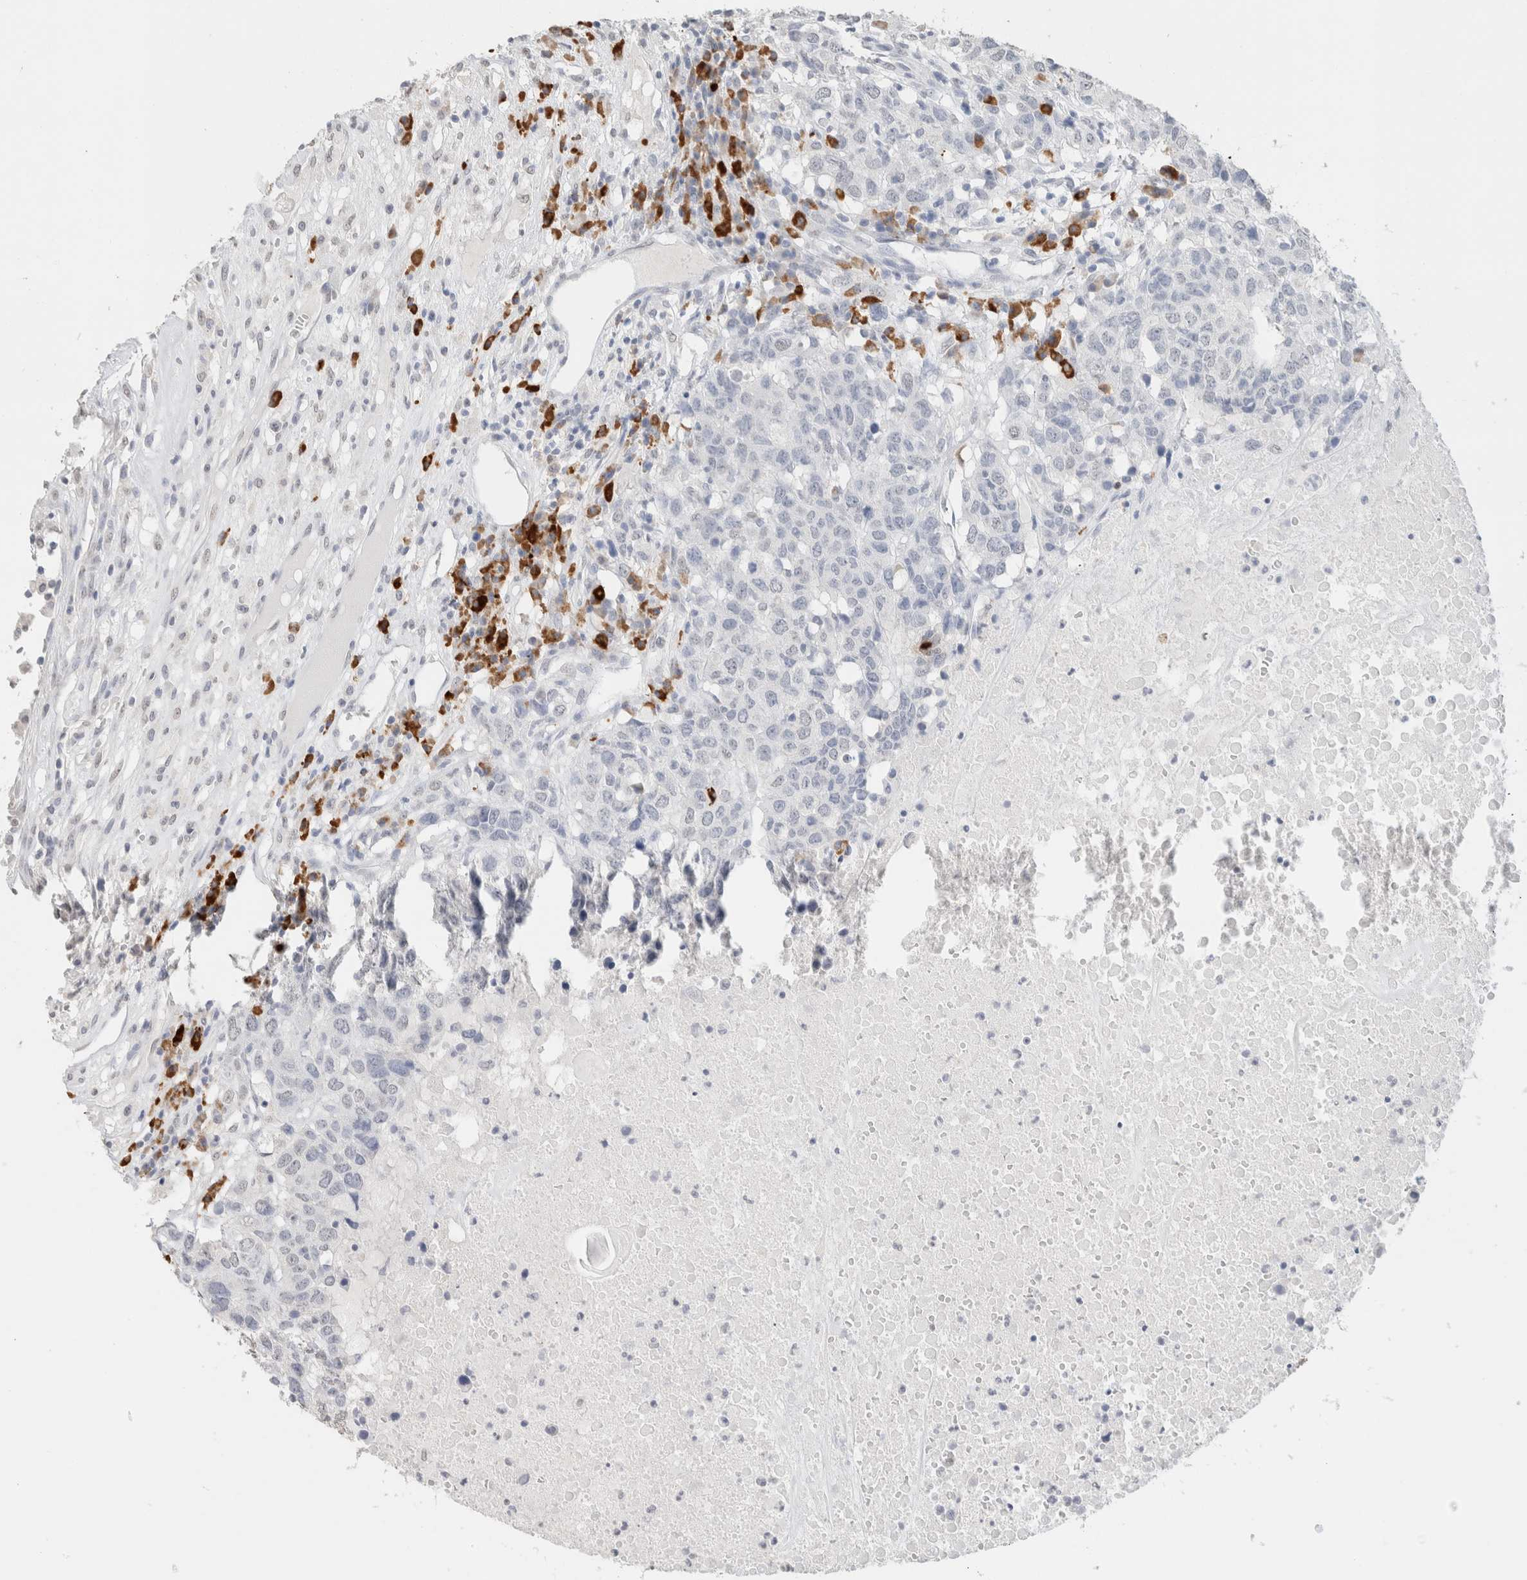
{"staining": {"intensity": "negative", "quantity": "none", "location": "none"}, "tissue": "head and neck cancer", "cell_type": "Tumor cells", "image_type": "cancer", "snomed": [{"axis": "morphology", "description": "Squamous cell carcinoma, NOS"}, {"axis": "topography", "description": "Head-Neck"}], "caption": "Histopathology image shows no protein positivity in tumor cells of head and neck cancer (squamous cell carcinoma) tissue. Nuclei are stained in blue.", "gene": "CD80", "patient": {"sex": "male", "age": 66}}